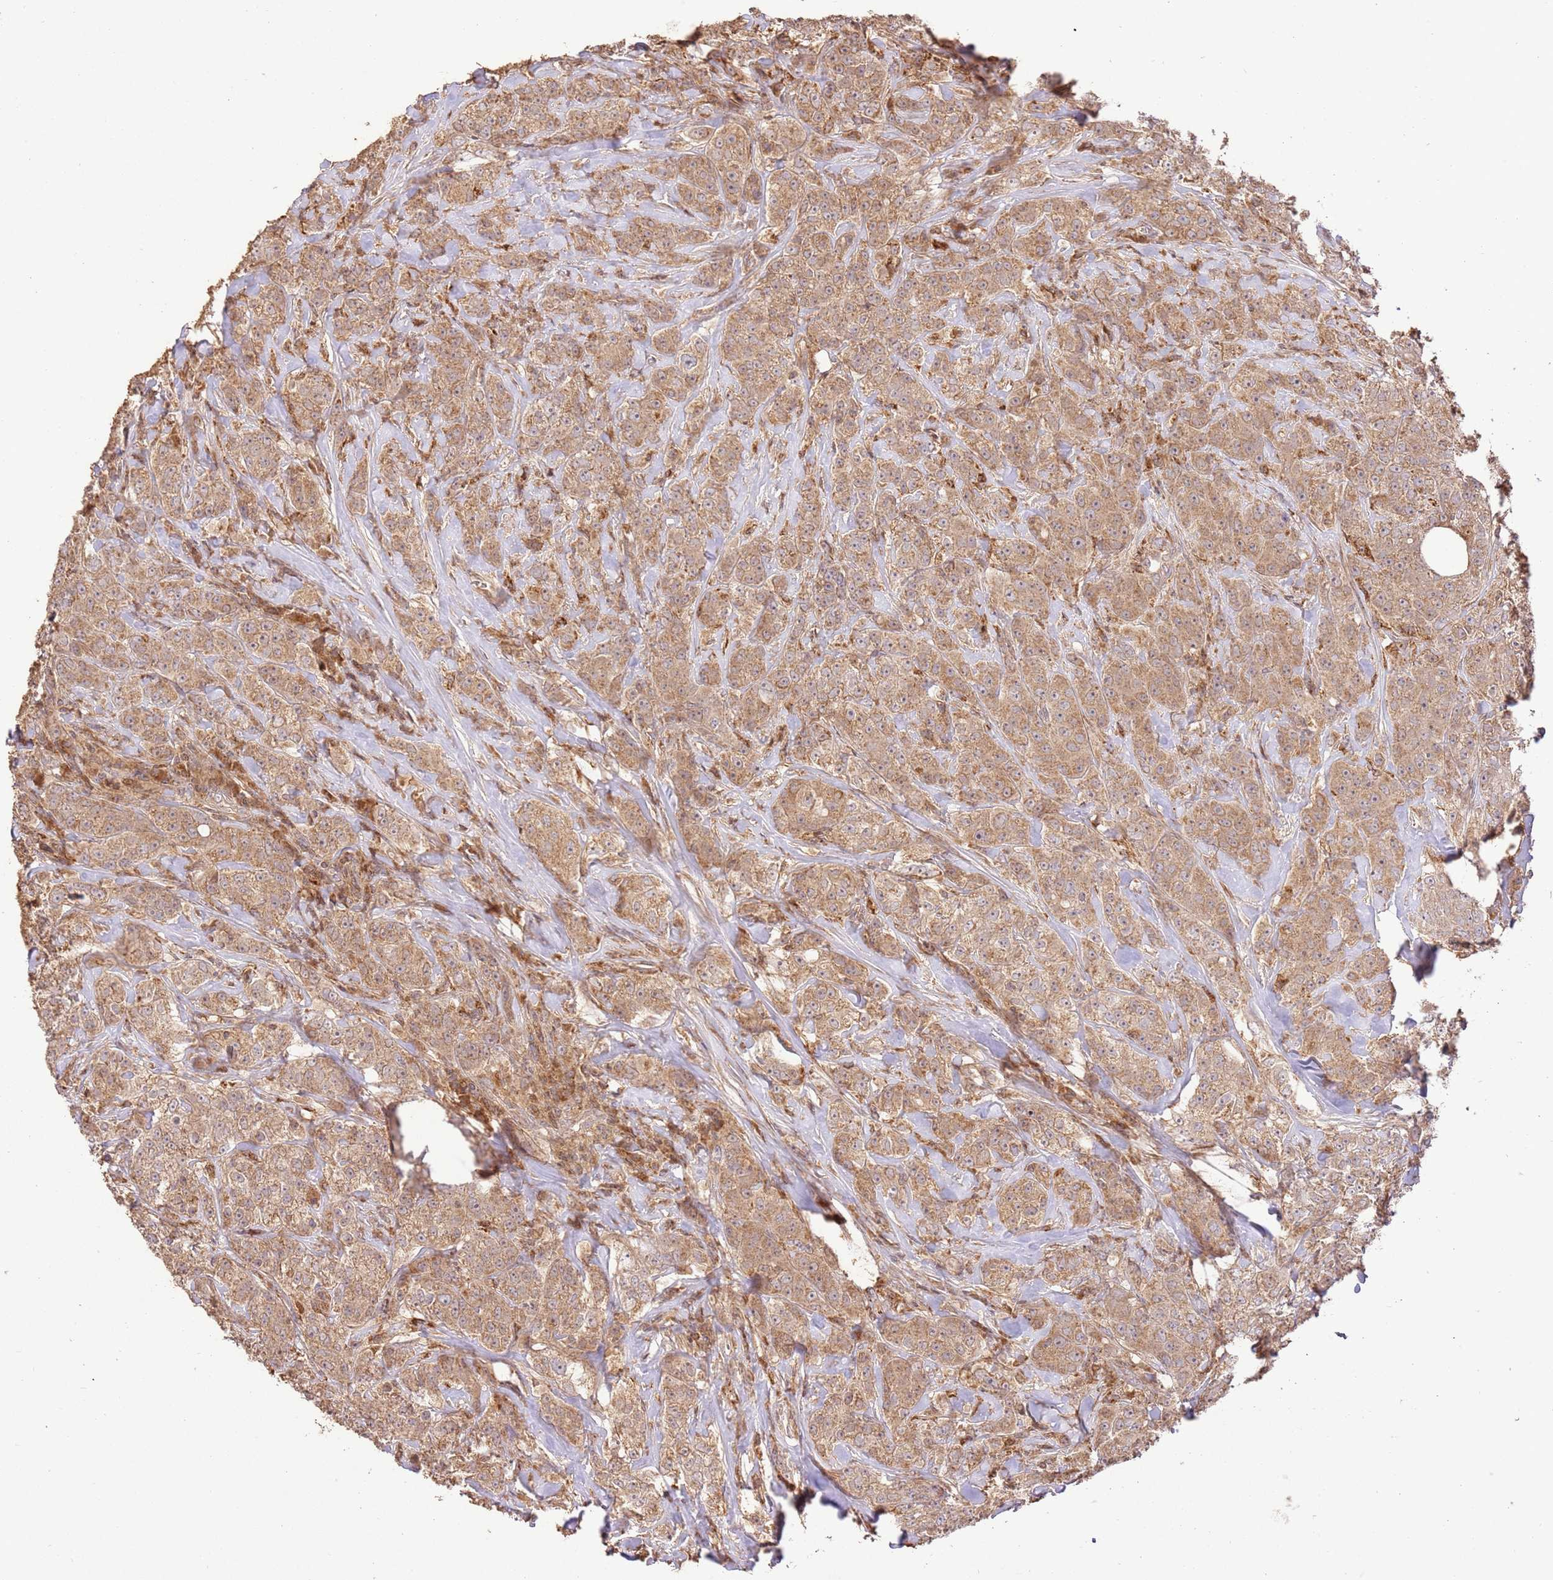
{"staining": {"intensity": "moderate", "quantity": ">75%", "location": "cytoplasmic/membranous"}, "tissue": "breast cancer", "cell_type": "Tumor cells", "image_type": "cancer", "snomed": [{"axis": "morphology", "description": "Duct carcinoma"}, {"axis": "topography", "description": "Breast"}], "caption": "This is a photomicrograph of immunohistochemistry (IHC) staining of breast cancer (intraductal carcinoma), which shows moderate positivity in the cytoplasmic/membranous of tumor cells.", "gene": "LRRC28", "patient": {"sex": "female", "age": 43}}